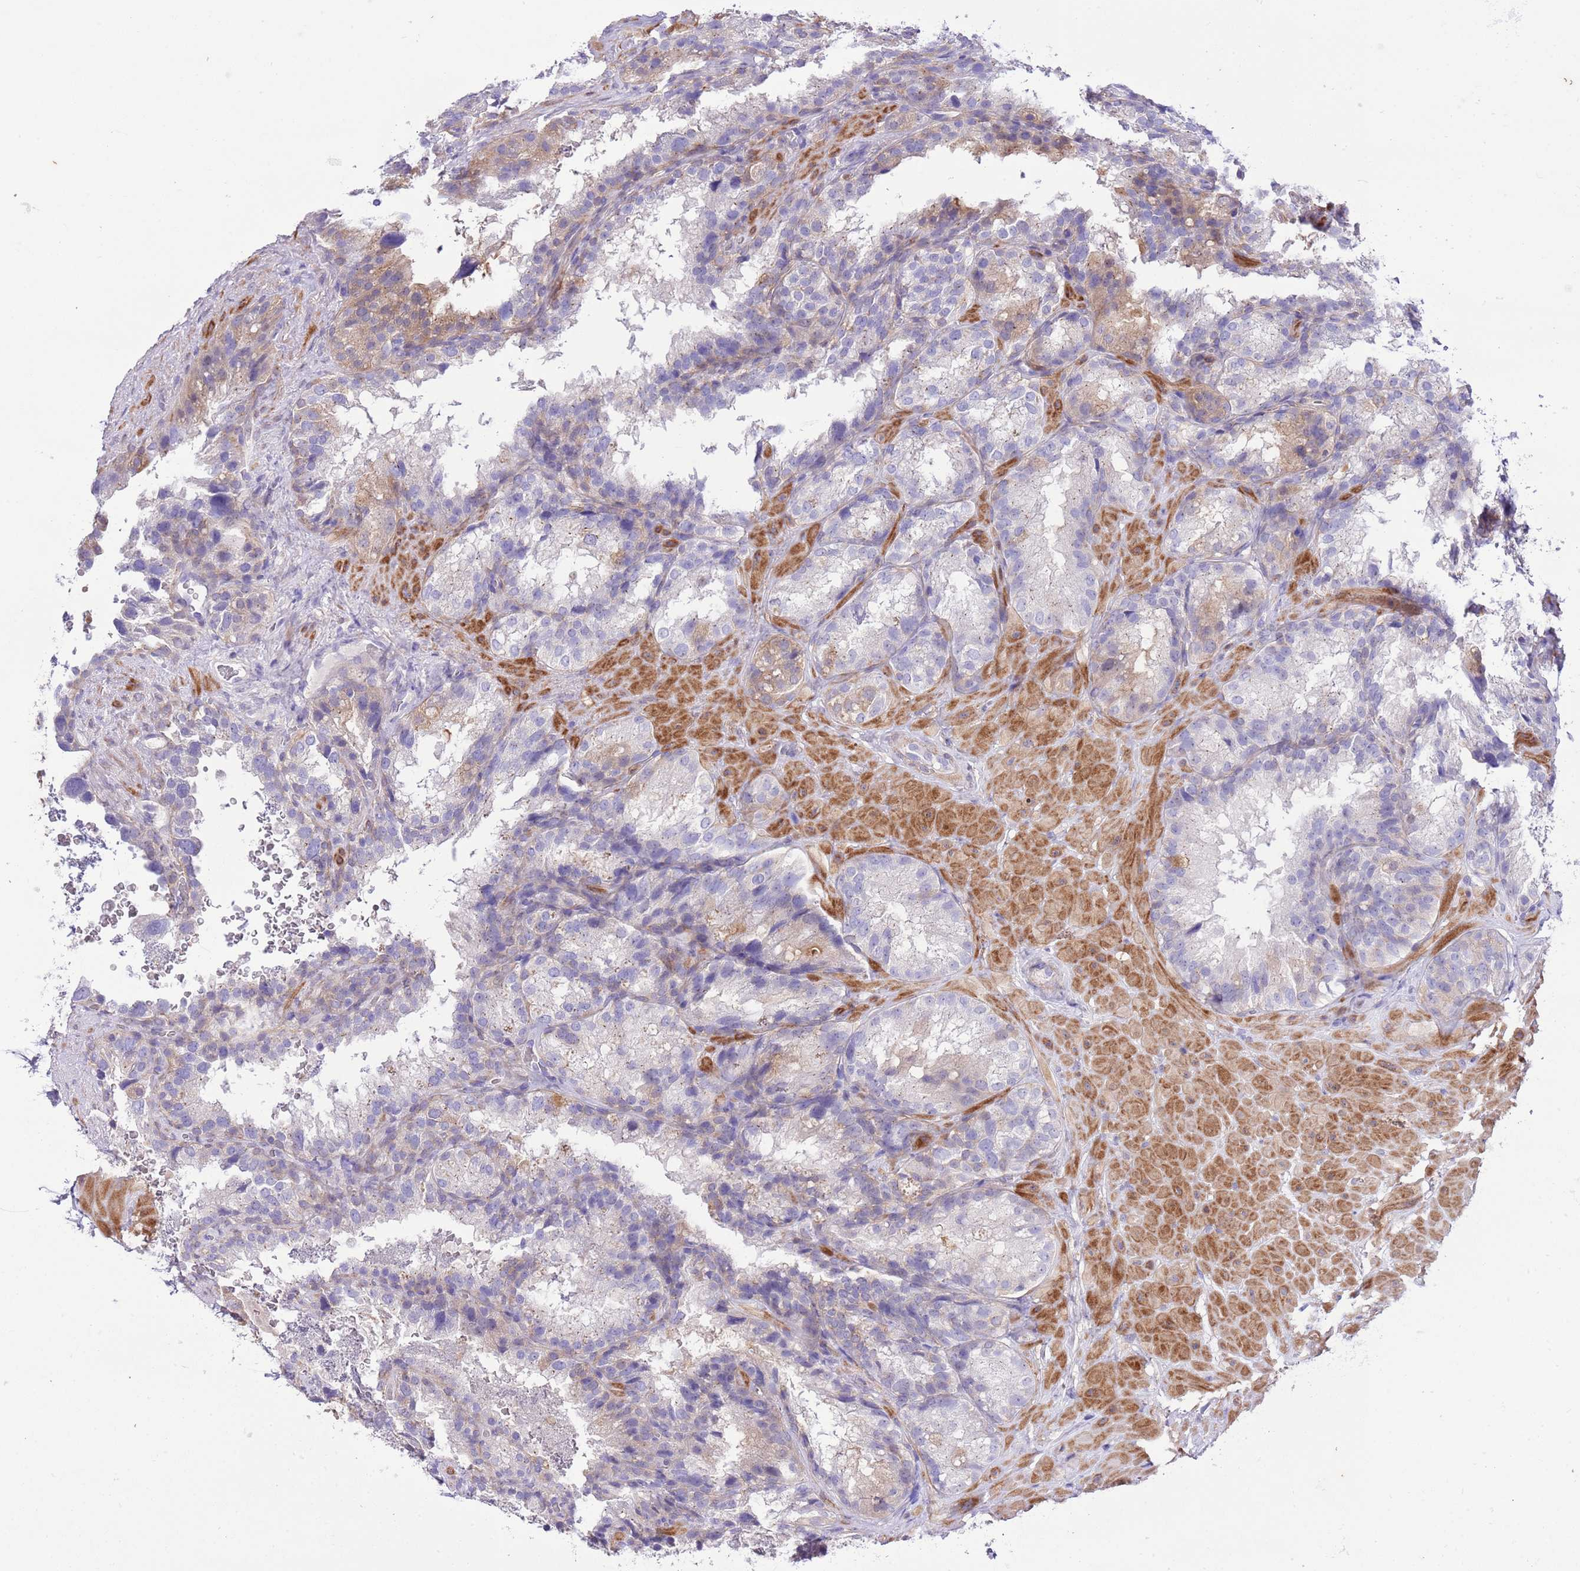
{"staining": {"intensity": "moderate", "quantity": "<25%", "location": "cytoplasmic/membranous"}, "tissue": "seminal vesicle", "cell_type": "Glandular cells", "image_type": "normal", "snomed": [{"axis": "morphology", "description": "Normal tissue, NOS"}, {"axis": "topography", "description": "Seminal veicle"}], "caption": "The image shows staining of benign seminal vesicle, revealing moderate cytoplasmic/membranous protein expression (brown color) within glandular cells.", "gene": "PRR32", "patient": {"sex": "male", "age": 58}}